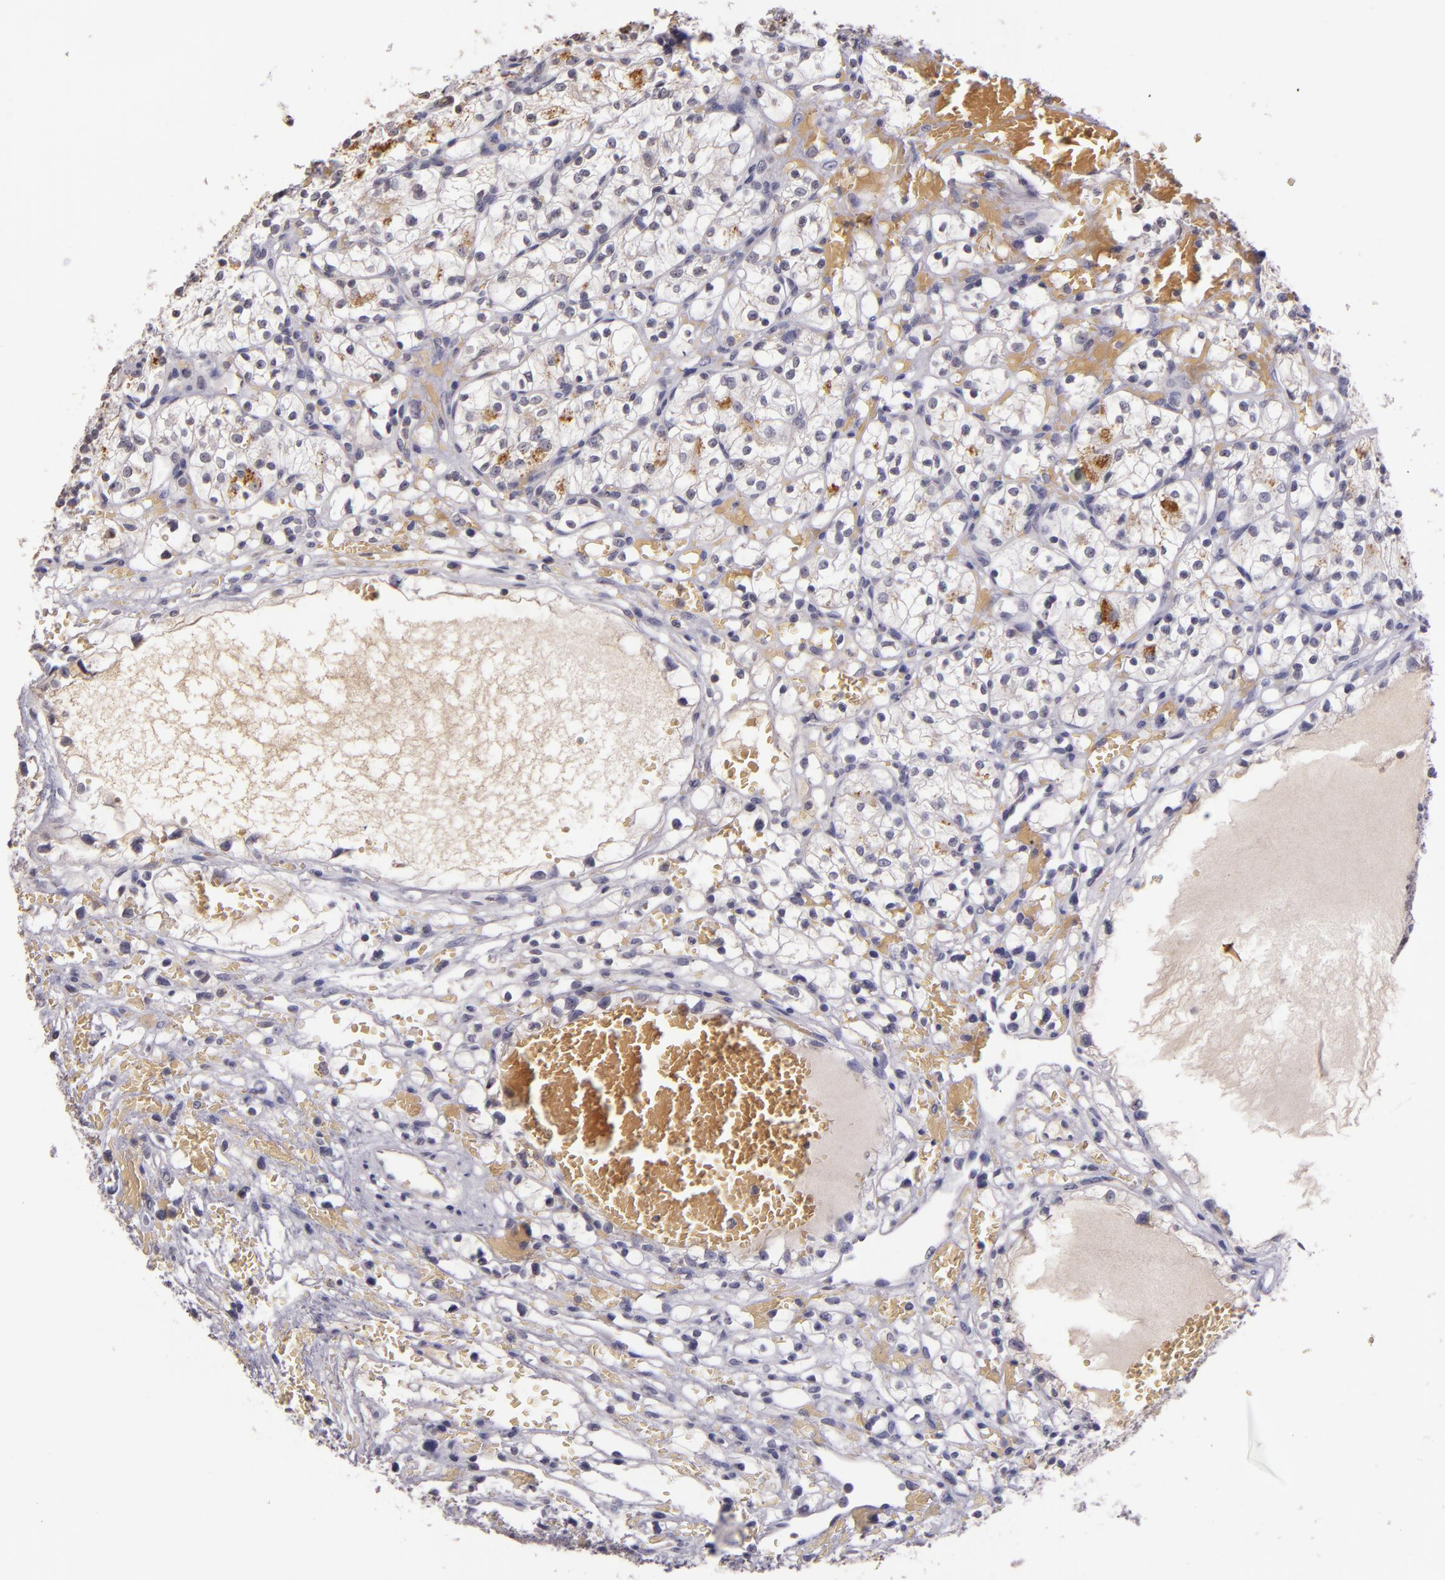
{"staining": {"intensity": "negative", "quantity": "none", "location": "none"}, "tissue": "renal cancer", "cell_type": "Tumor cells", "image_type": "cancer", "snomed": [{"axis": "morphology", "description": "Adenocarcinoma, NOS"}, {"axis": "topography", "description": "Kidney"}], "caption": "An immunohistochemistry (IHC) image of renal cancer (adenocarcinoma) is shown. There is no staining in tumor cells of renal cancer (adenocarcinoma).", "gene": "ABL1", "patient": {"sex": "female", "age": 60}}